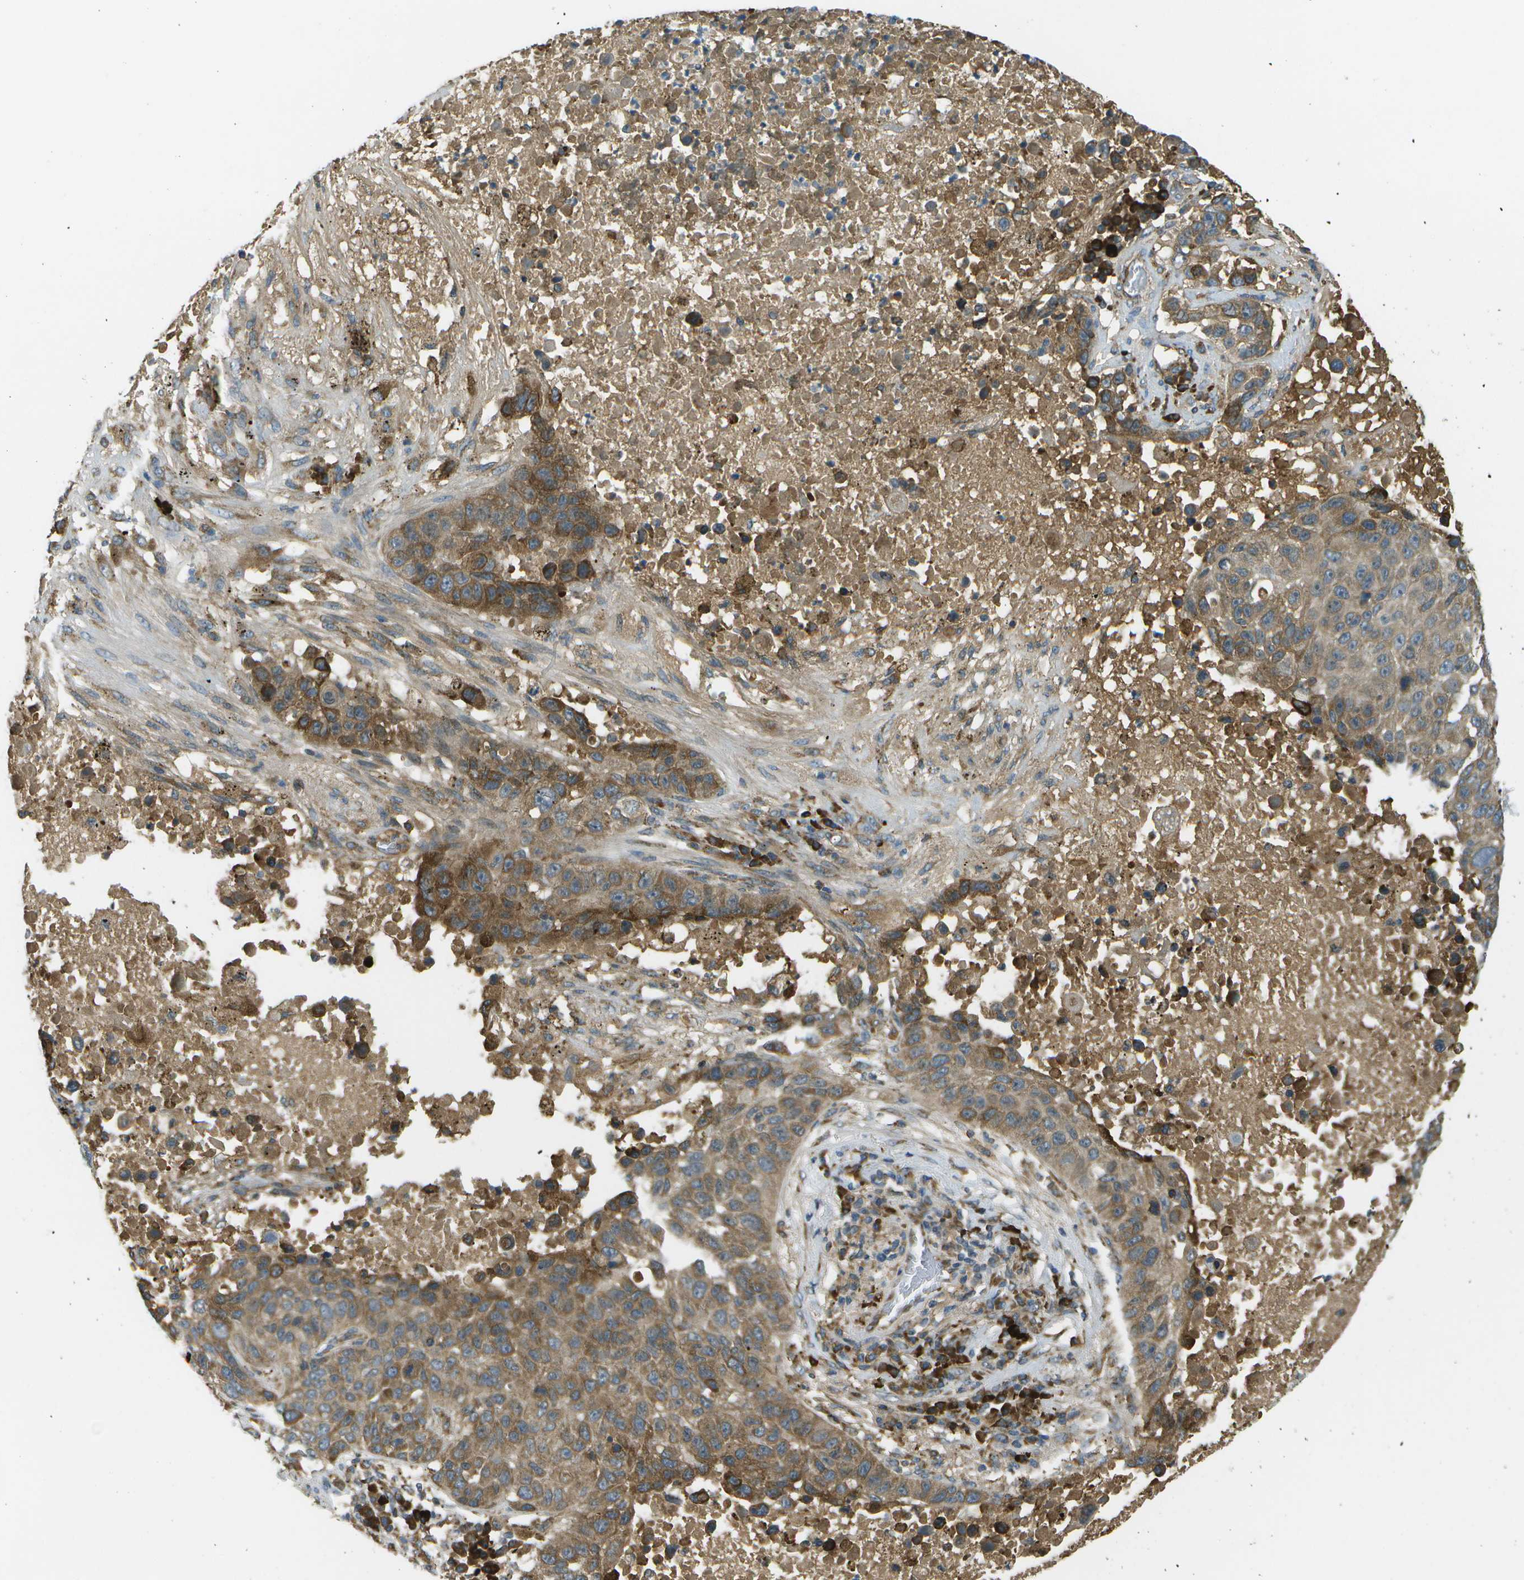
{"staining": {"intensity": "moderate", "quantity": ">75%", "location": "cytoplasmic/membranous"}, "tissue": "lung cancer", "cell_type": "Tumor cells", "image_type": "cancer", "snomed": [{"axis": "morphology", "description": "Squamous cell carcinoma, NOS"}, {"axis": "topography", "description": "Lung"}], "caption": "This micrograph shows immunohistochemistry (IHC) staining of human lung cancer (squamous cell carcinoma), with medium moderate cytoplasmic/membranous positivity in approximately >75% of tumor cells.", "gene": "USP30", "patient": {"sex": "male", "age": 57}}